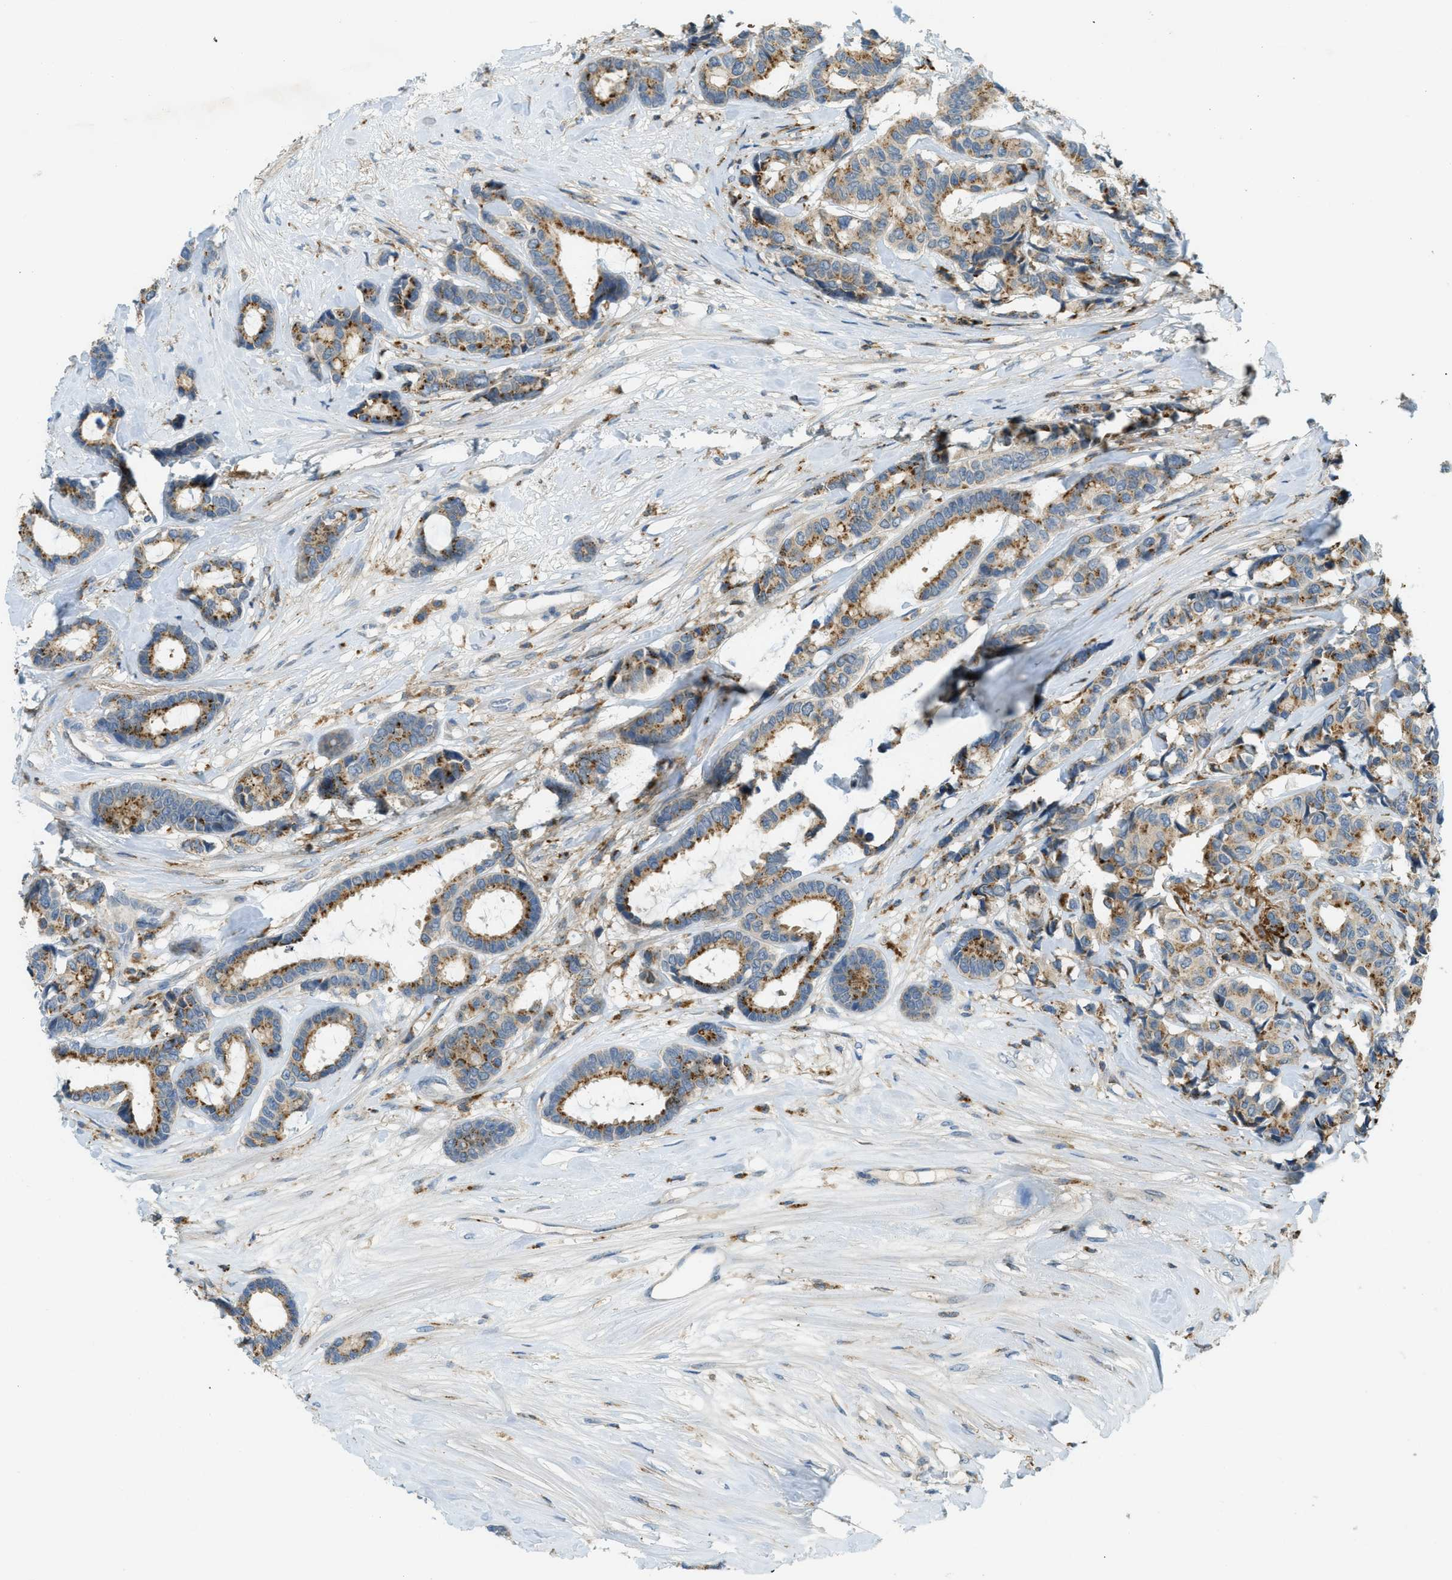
{"staining": {"intensity": "moderate", "quantity": ">75%", "location": "cytoplasmic/membranous"}, "tissue": "breast cancer", "cell_type": "Tumor cells", "image_type": "cancer", "snomed": [{"axis": "morphology", "description": "Duct carcinoma"}, {"axis": "topography", "description": "Breast"}], "caption": "A histopathology image showing moderate cytoplasmic/membranous expression in about >75% of tumor cells in breast intraductal carcinoma, as visualized by brown immunohistochemical staining.", "gene": "PLBD2", "patient": {"sex": "female", "age": 87}}